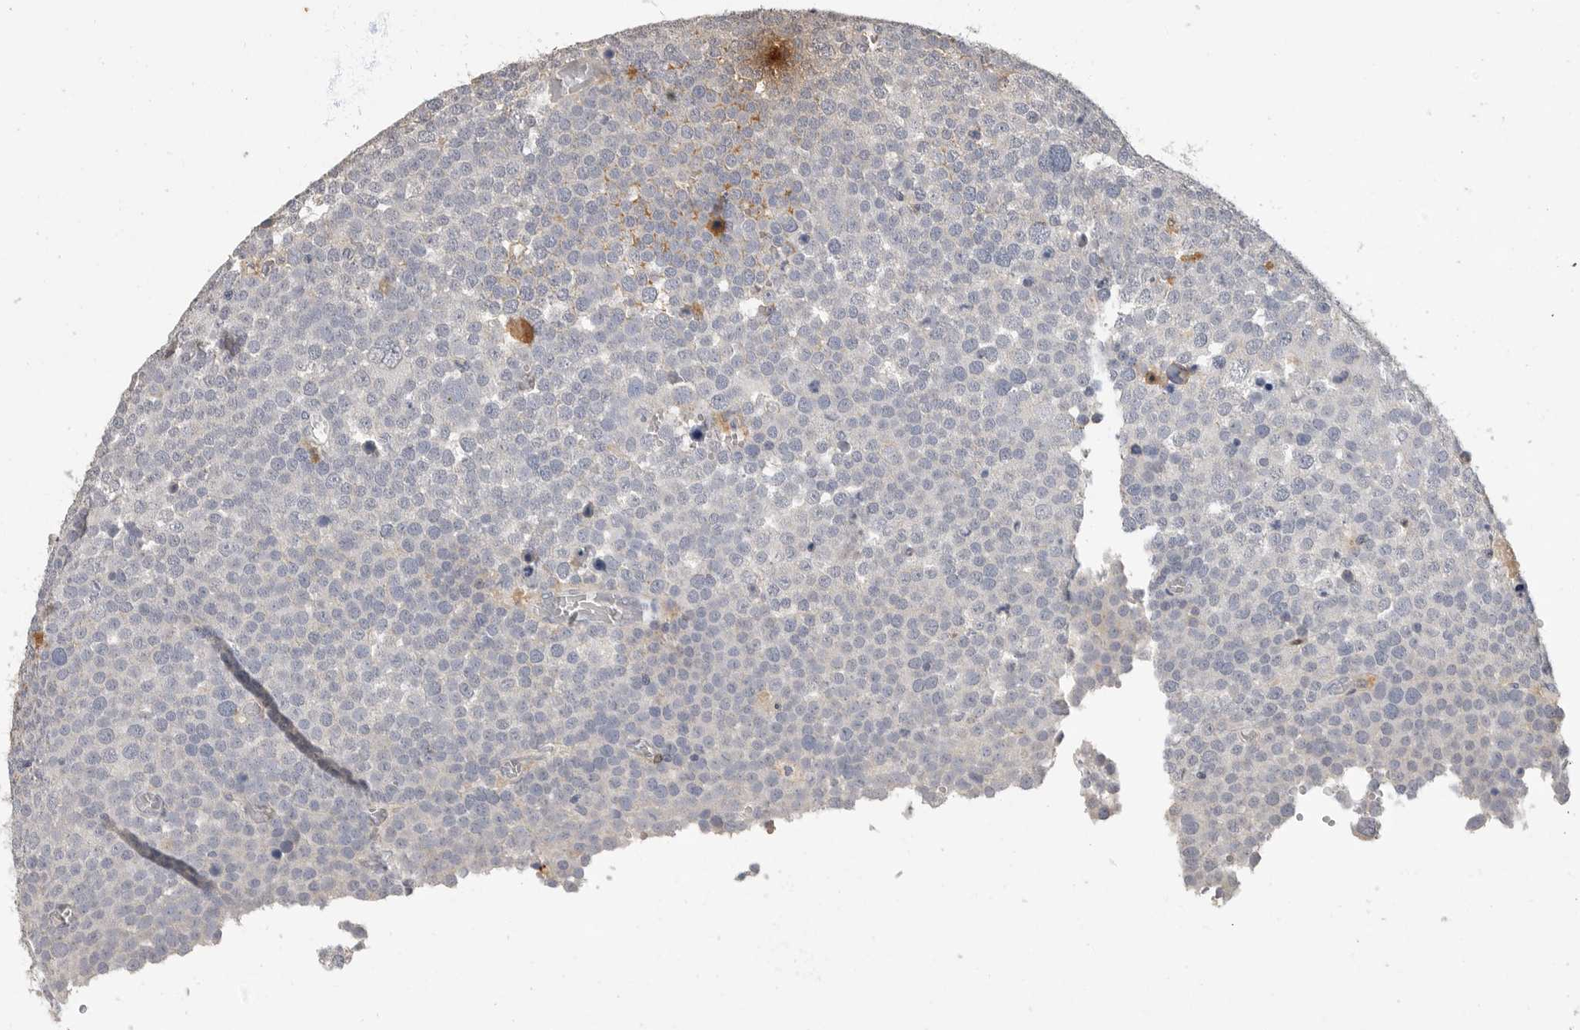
{"staining": {"intensity": "negative", "quantity": "none", "location": "none"}, "tissue": "testis cancer", "cell_type": "Tumor cells", "image_type": "cancer", "snomed": [{"axis": "morphology", "description": "Seminoma, NOS"}, {"axis": "topography", "description": "Testis"}], "caption": "An image of seminoma (testis) stained for a protein displays no brown staining in tumor cells. (Immunohistochemistry, brightfield microscopy, high magnification).", "gene": "LTBR", "patient": {"sex": "male", "age": 71}}